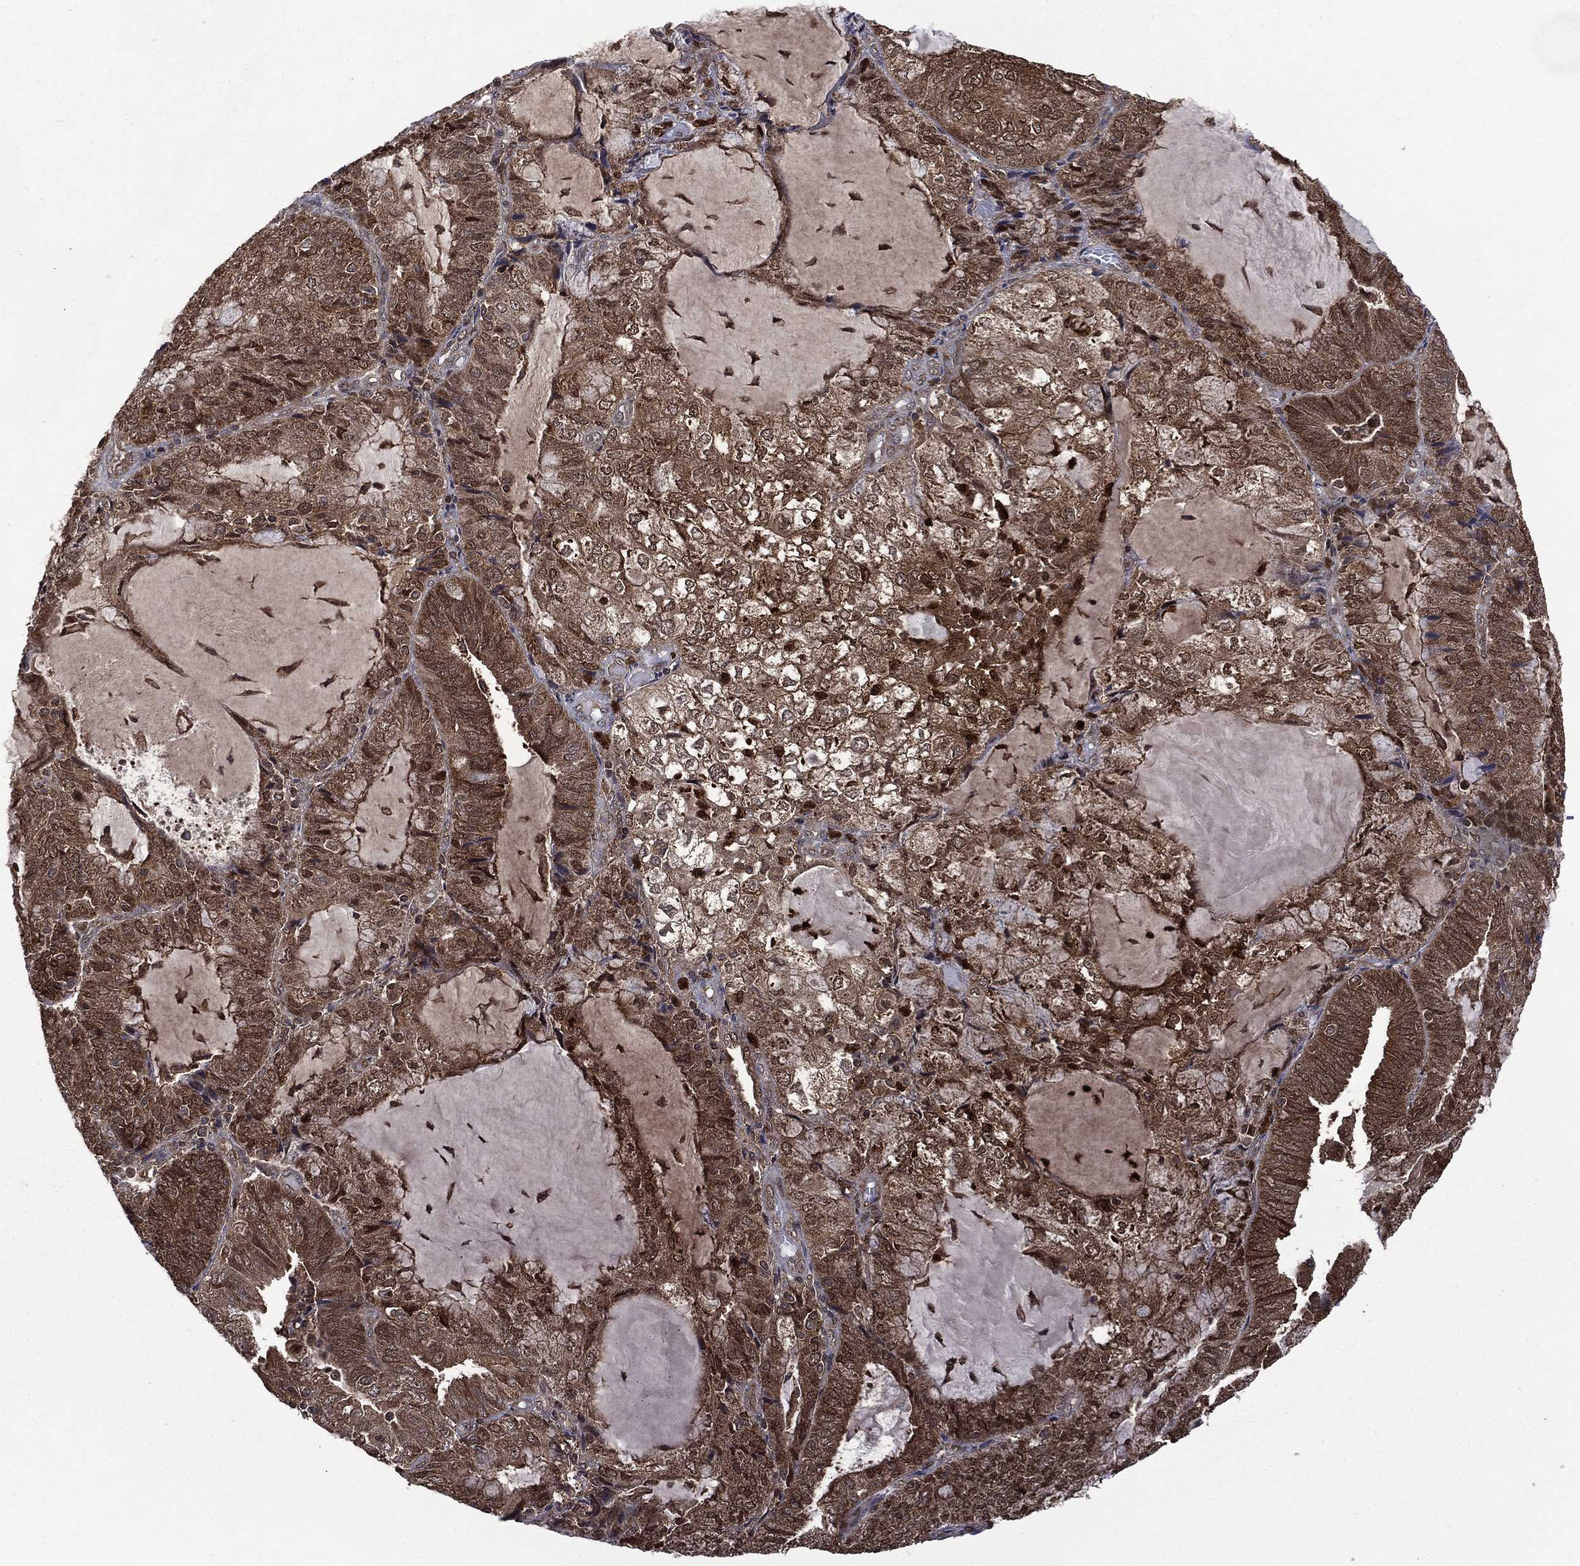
{"staining": {"intensity": "moderate", "quantity": ">75%", "location": "cytoplasmic/membranous"}, "tissue": "endometrial cancer", "cell_type": "Tumor cells", "image_type": "cancer", "snomed": [{"axis": "morphology", "description": "Adenocarcinoma, NOS"}, {"axis": "topography", "description": "Endometrium"}], "caption": "High-magnification brightfield microscopy of endometrial cancer (adenocarcinoma) stained with DAB (3,3'-diaminobenzidine) (brown) and counterstained with hematoxylin (blue). tumor cells exhibit moderate cytoplasmic/membranous expression is present in approximately>75% of cells.", "gene": "GPI", "patient": {"sex": "female", "age": 81}}